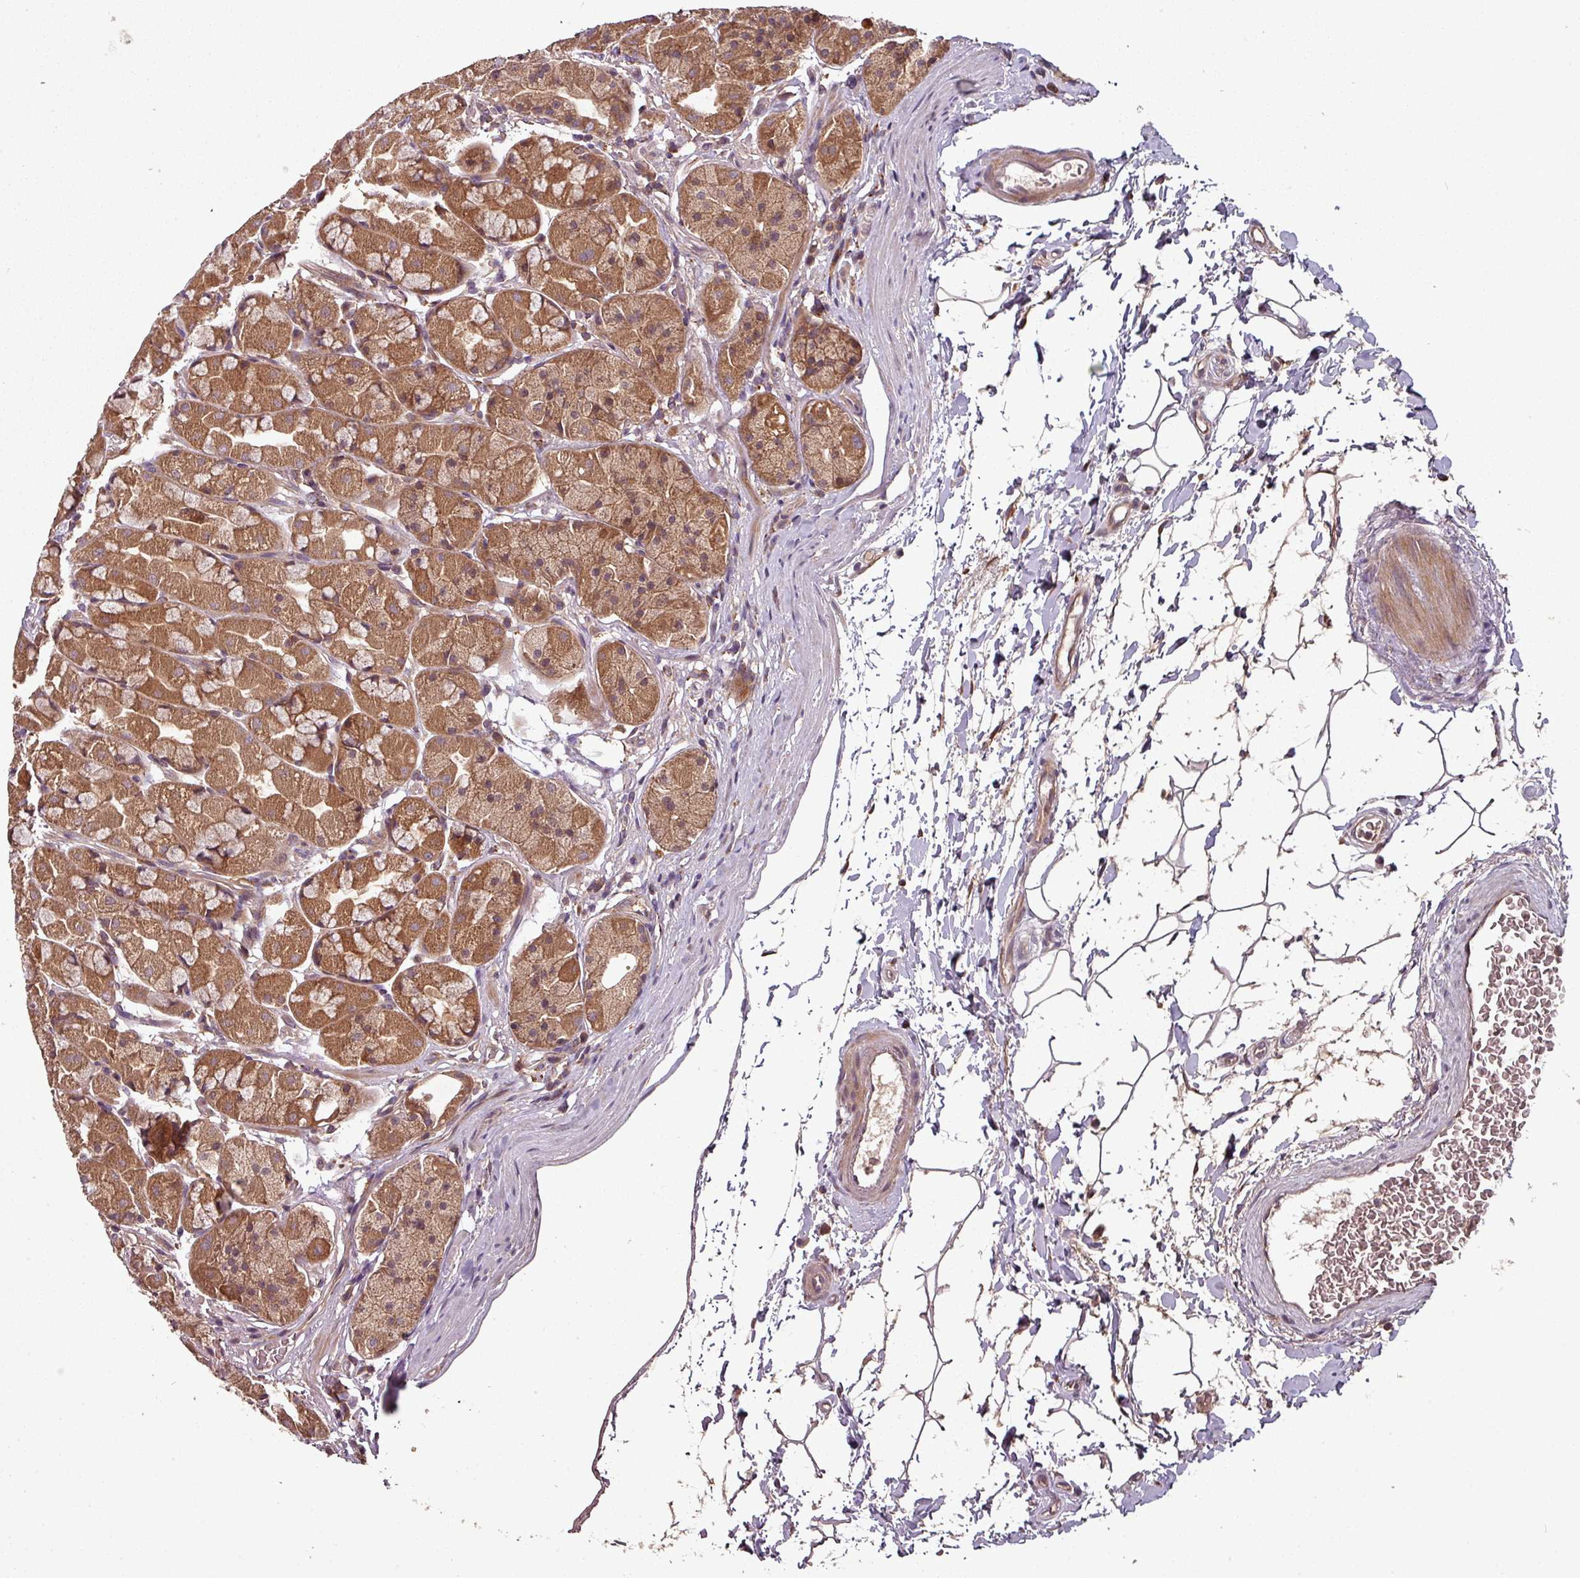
{"staining": {"intensity": "strong", "quantity": ">75%", "location": "cytoplasmic/membranous"}, "tissue": "stomach", "cell_type": "Glandular cells", "image_type": "normal", "snomed": [{"axis": "morphology", "description": "Normal tissue, NOS"}, {"axis": "topography", "description": "Stomach"}], "caption": "Immunohistochemistry staining of unremarkable stomach, which demonstrates high levels of strong cytoplasmic/membranous staining in approximately >75% of glandular cells indicating strong cytoplasmic/membranous protein staining. The staining was performed using DAB (brown) for protein detection and nuclei were counterstained in hematoxylin (blue).", "gene": "GSKIP", "patient": {"sex": "male", "age": 57}}